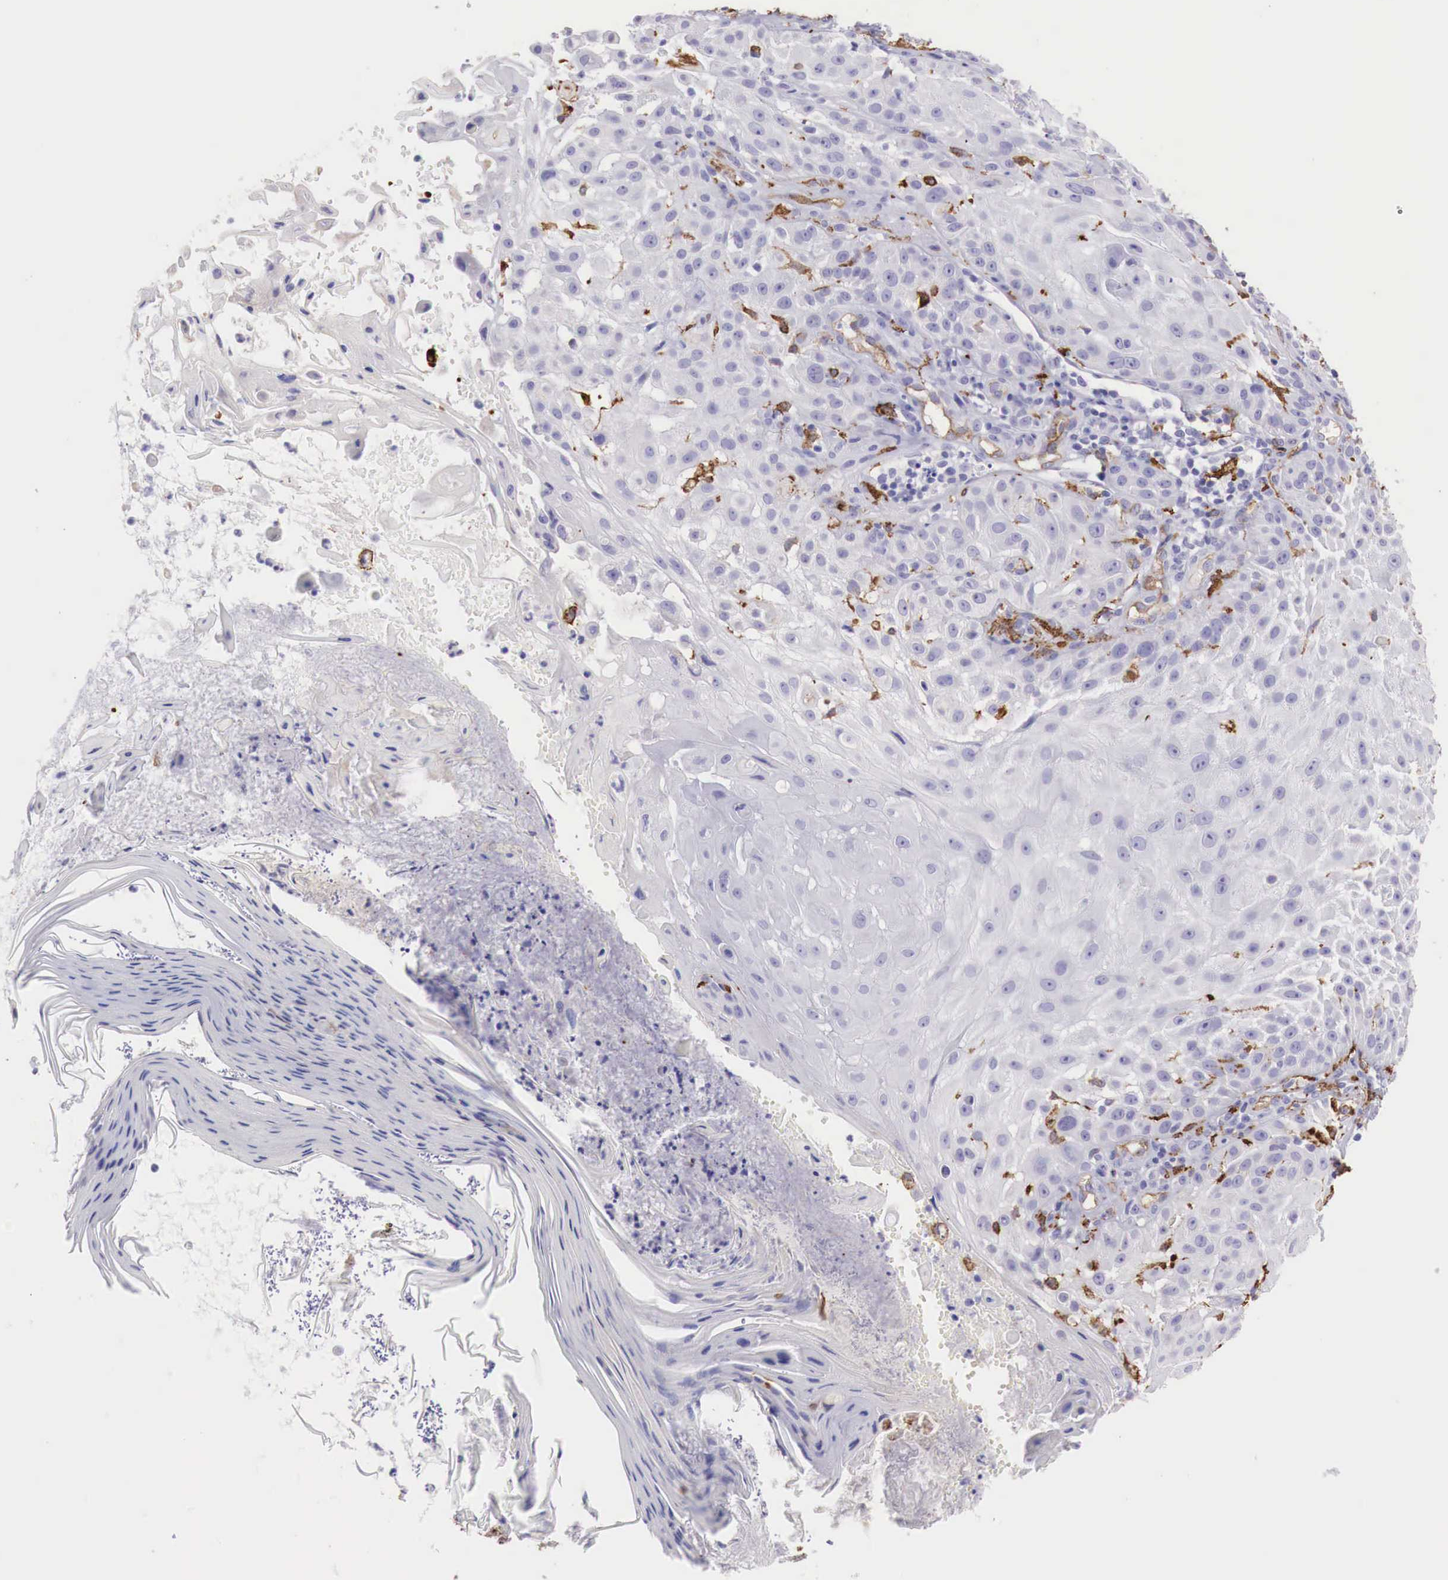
{"staining": {"intensity": "negative", "quantity": "none", "location": "none"}, "tissue": "skin cancer", "cell_type": "Tumor cells", "image_type": "cancer", "snomed": [{"axis": "morphology", "description": "Squamous cell carcinoma, NOS"}, {"axis": "topography", "description": "Skin"}], "caption": "Skin cancer (squamous cell carcinoma) was stained to show a protein in brown. There is no significant expression in tumor cells.", "gene": "MSR1", "patient": {"sex": "female", "age": 89}}